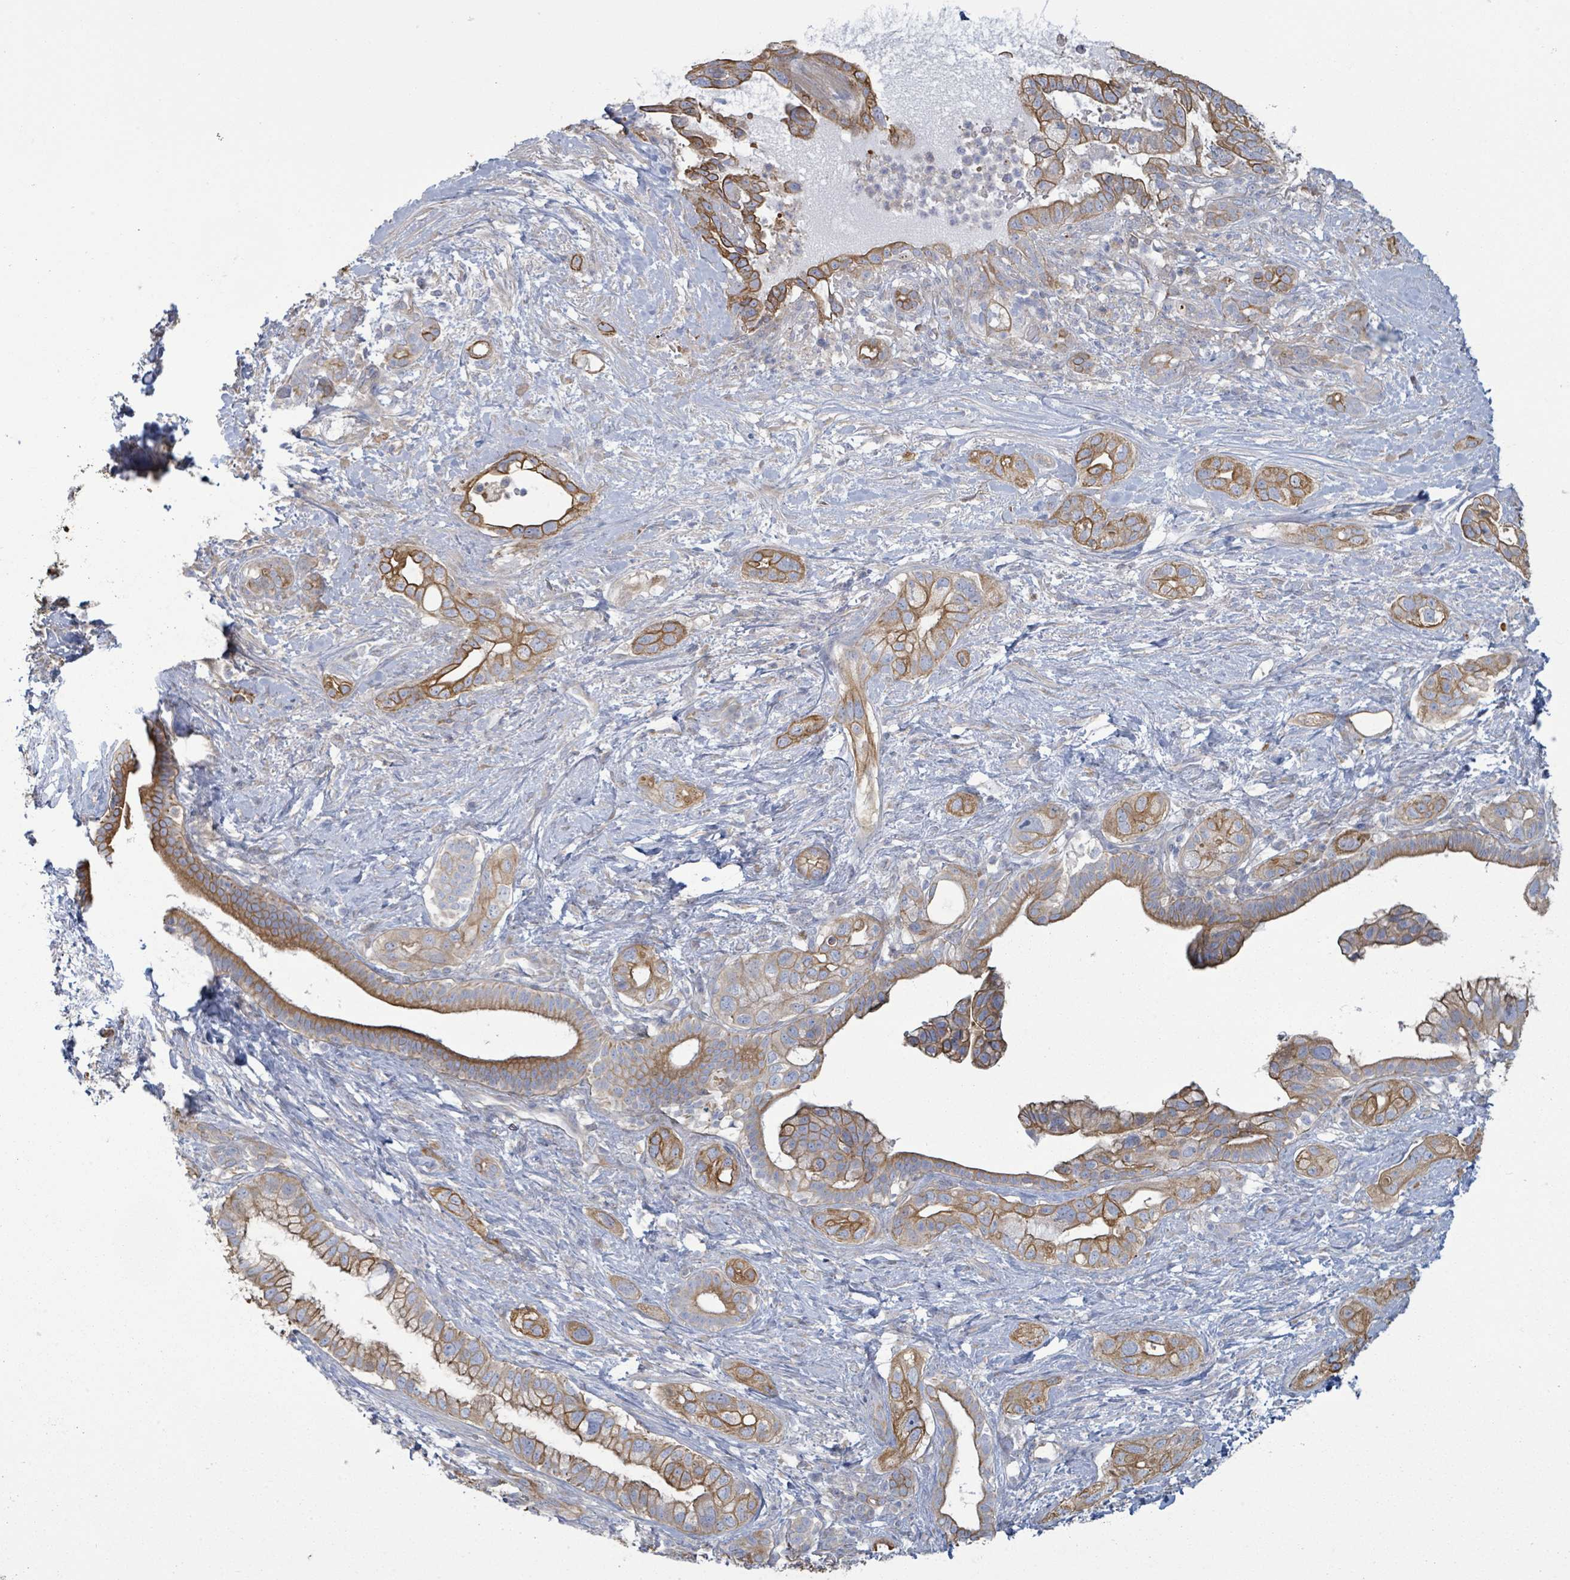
{"staining": {"intensity": "moderate", "quantity": ">75%", "location": "cytoplasmic/membranous"}, "tissue": "pancreatic cancer", "cell_type": "Tumor cells", "image_type": "cancer", "snomed": [{"axis": "morphology", "description": "Adenocarcinoma, NOS"}, {"axis": "topography", "description": "Pancreas"}], "caption": "High-magnification brightfield microscopy of pancreatic cancer (adenocarcinoma) stained with DAB (3,3'-diaminobenzidine) (brown) and counterstained with hematoxylin (blue). tumor cells exhibit moderate cytoplasmic/membranous positivity is identified in approximately>75% of cells.", "gene": "COL13A1", "patient": {"sex": "male", "age": 44}}